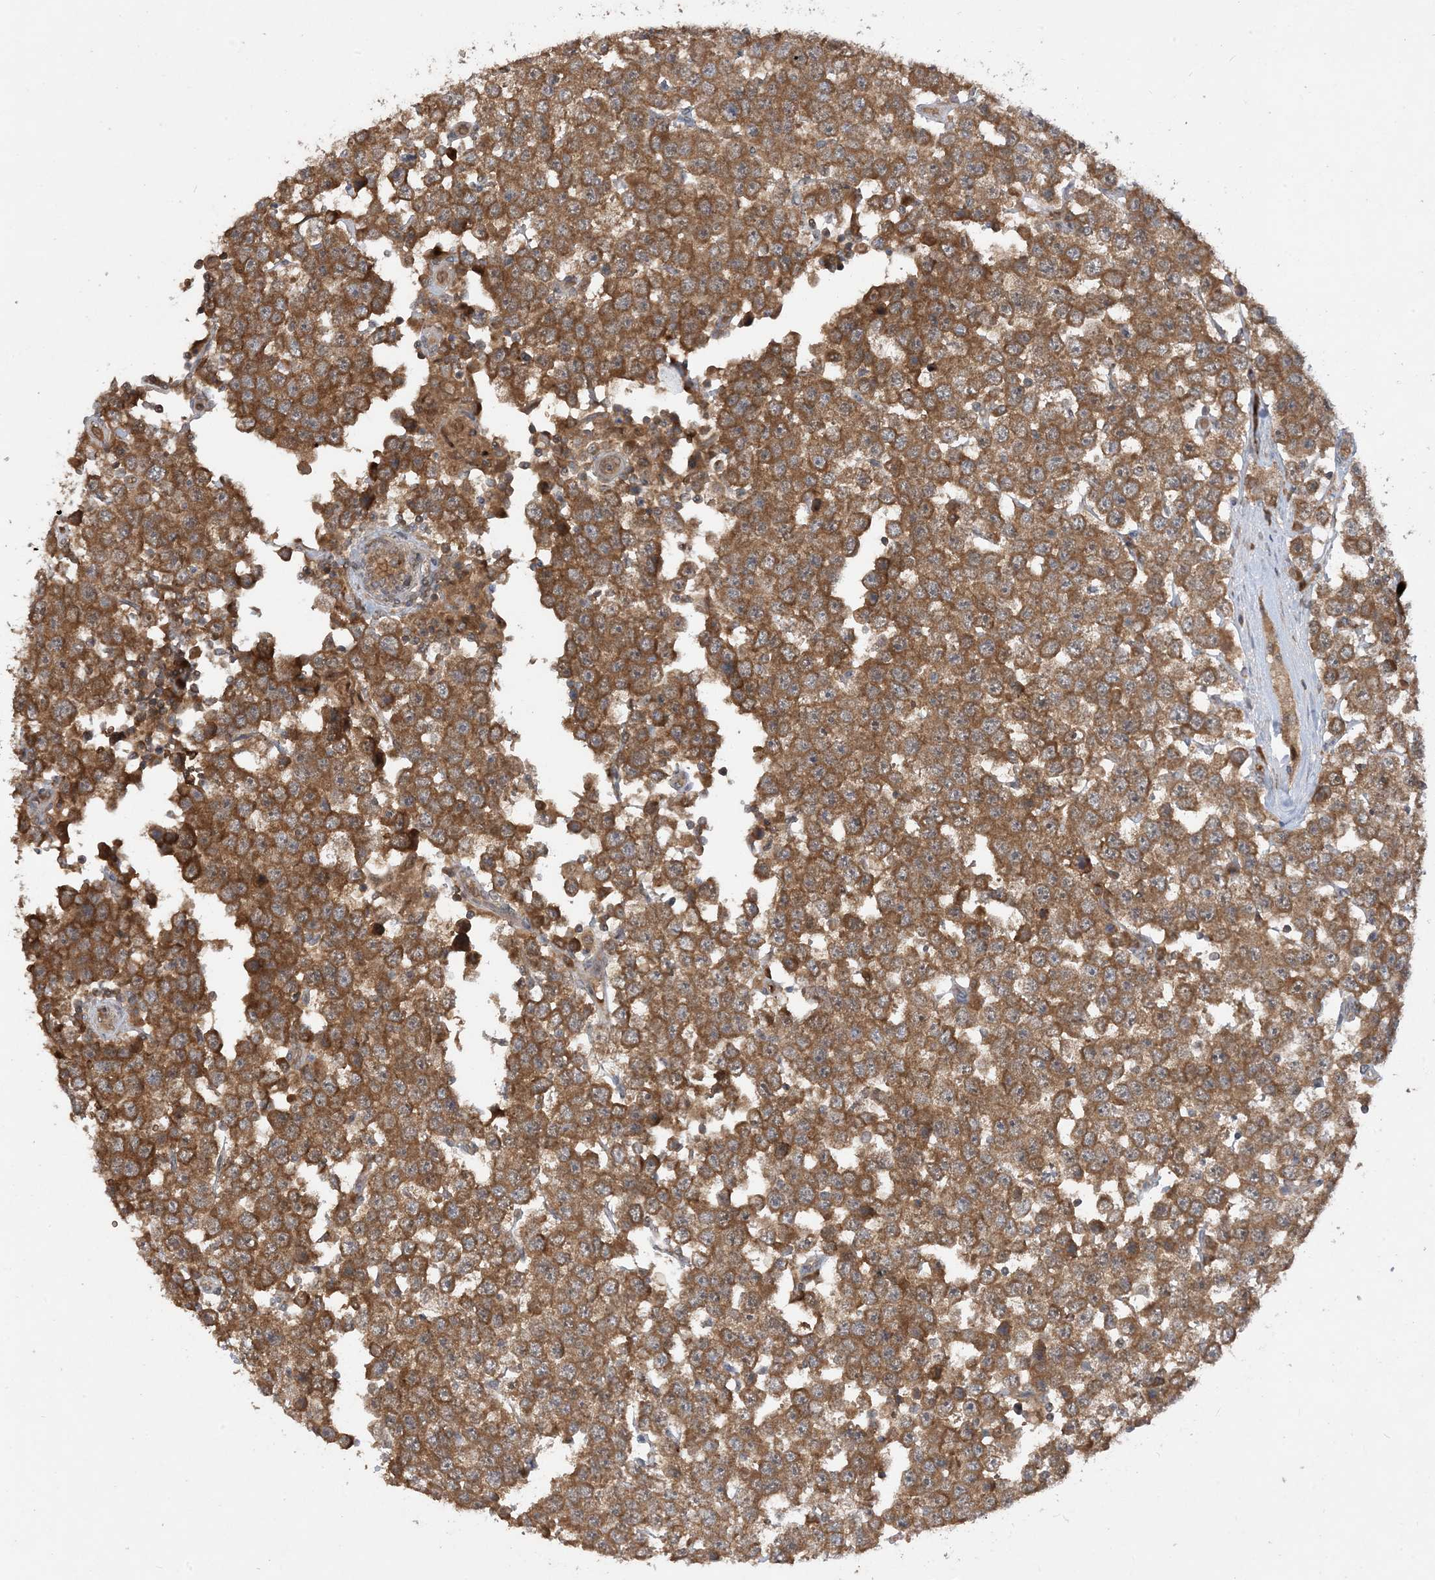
{"staining": {"intensity": "strong", "quantity": ">75%", "location": "cytoplasmic/membranous"}, "tissue": "testis cancer", "cell_type": "Tumor cells", "image_type": "cancer", "snomed": [{"axis": "morphology", "description": "Seminoma, NOS"}, {"axis": "topography", "description": "Testis"}], "caption": "About >75% of tumor cells in human testis seminoma exhibit strong cytoplasmic/membranous protein expression as visualized by brown immunohistochemical staining.", "gene": "PUSL1", "patient": {"sex": "male", "age": 28}}